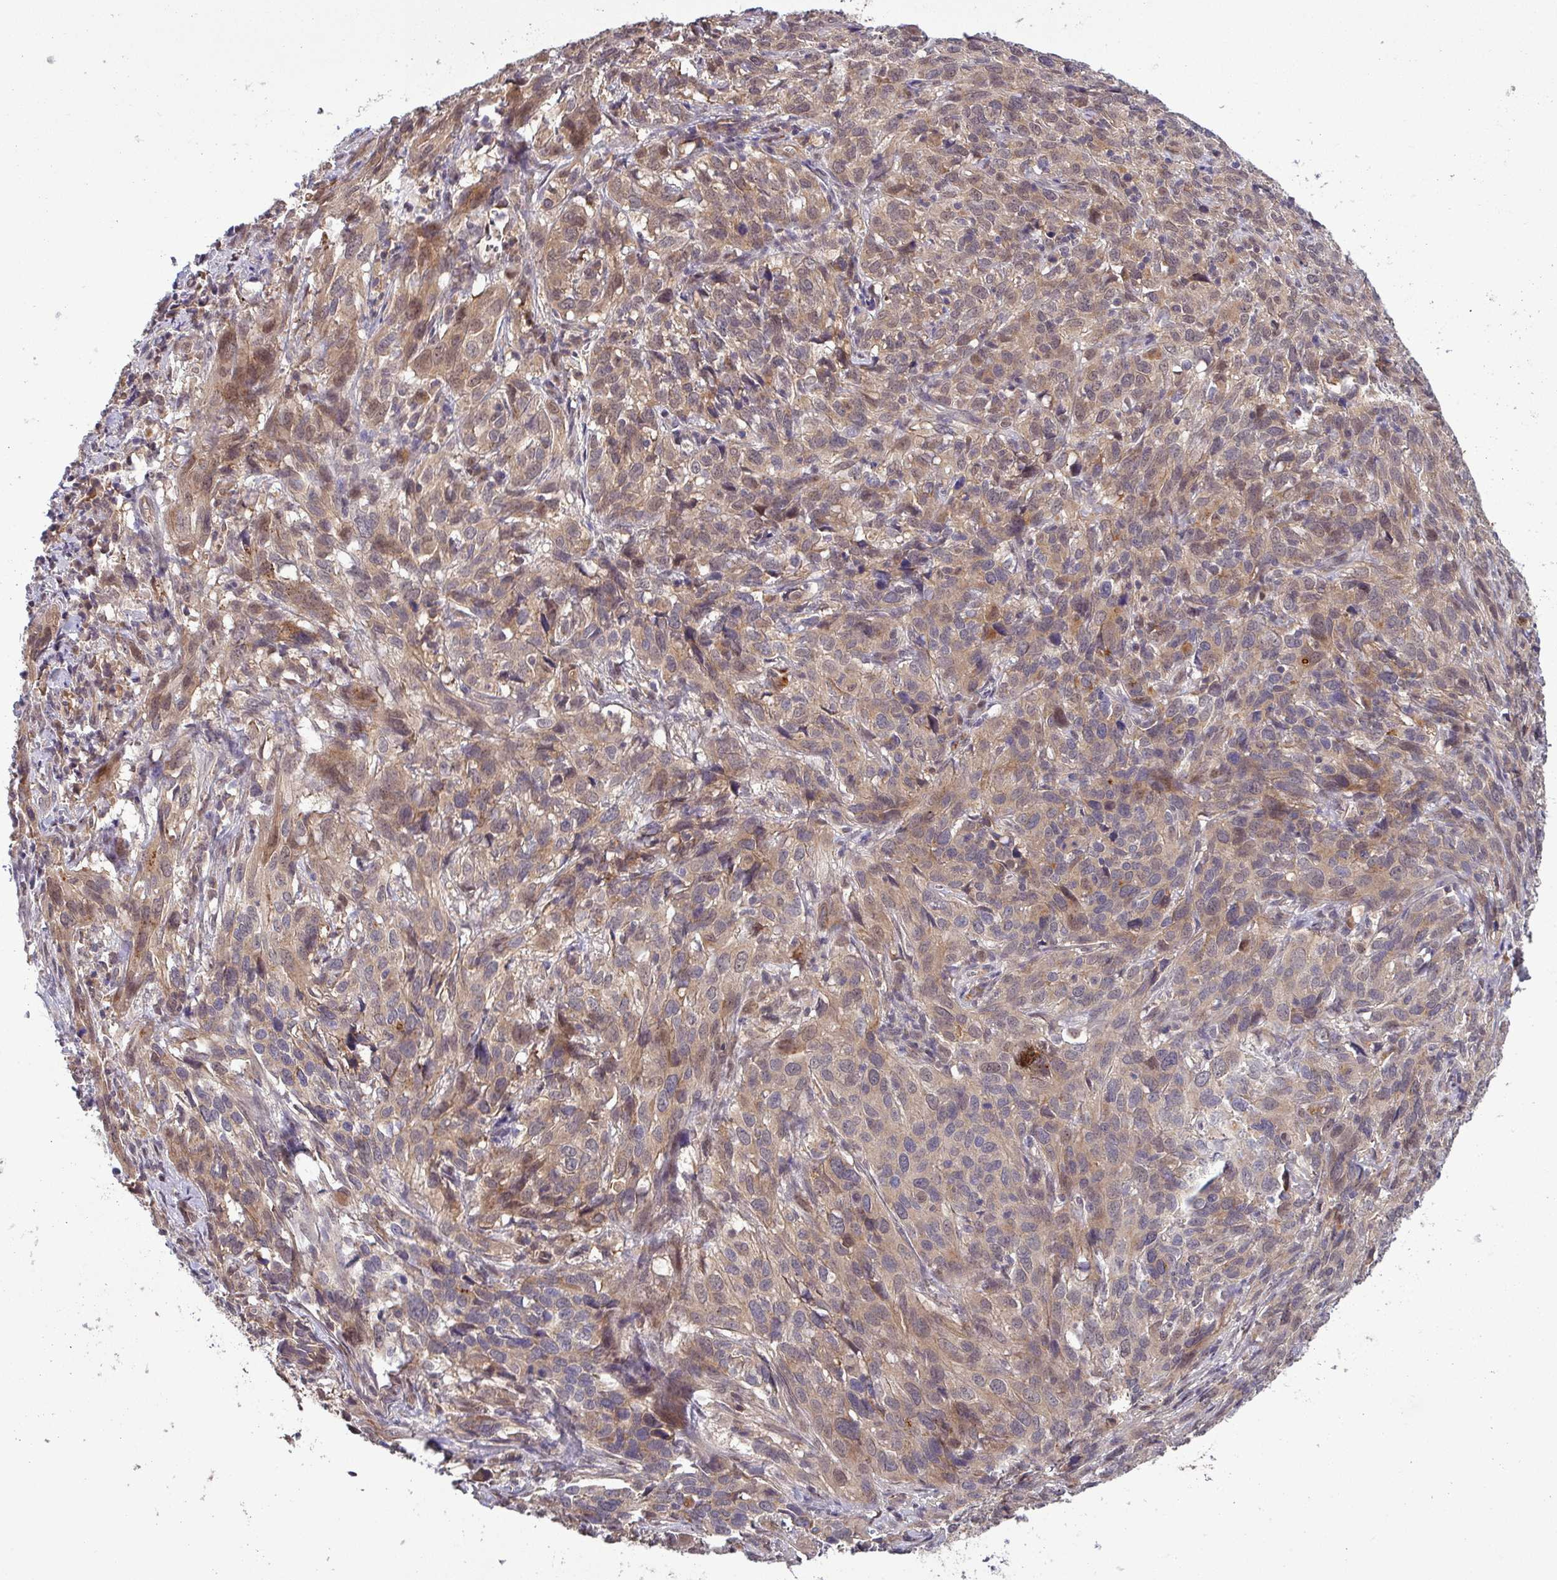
{"staining": {"intensity": "strong", "quantity": "25%-75%", "location": "cytoplasmic/membranous"}, "tissue": "cervical cancer", "cell_type": "Tumor cells", "image_type": "cancer", "snomed": [{"axis": "morphology", "description": "Squamous cell carcinoma, NOS"}, {"axis": "topography", "description": "Cervix"}], "caption": "Strong cytoplasmic/membranous positivity is seen in approximately 25%-75% of tumor cells in cervical squamous cell carcinoma.", "gene": "PUS1", "patient": {"sex": "female", "age": 51}}